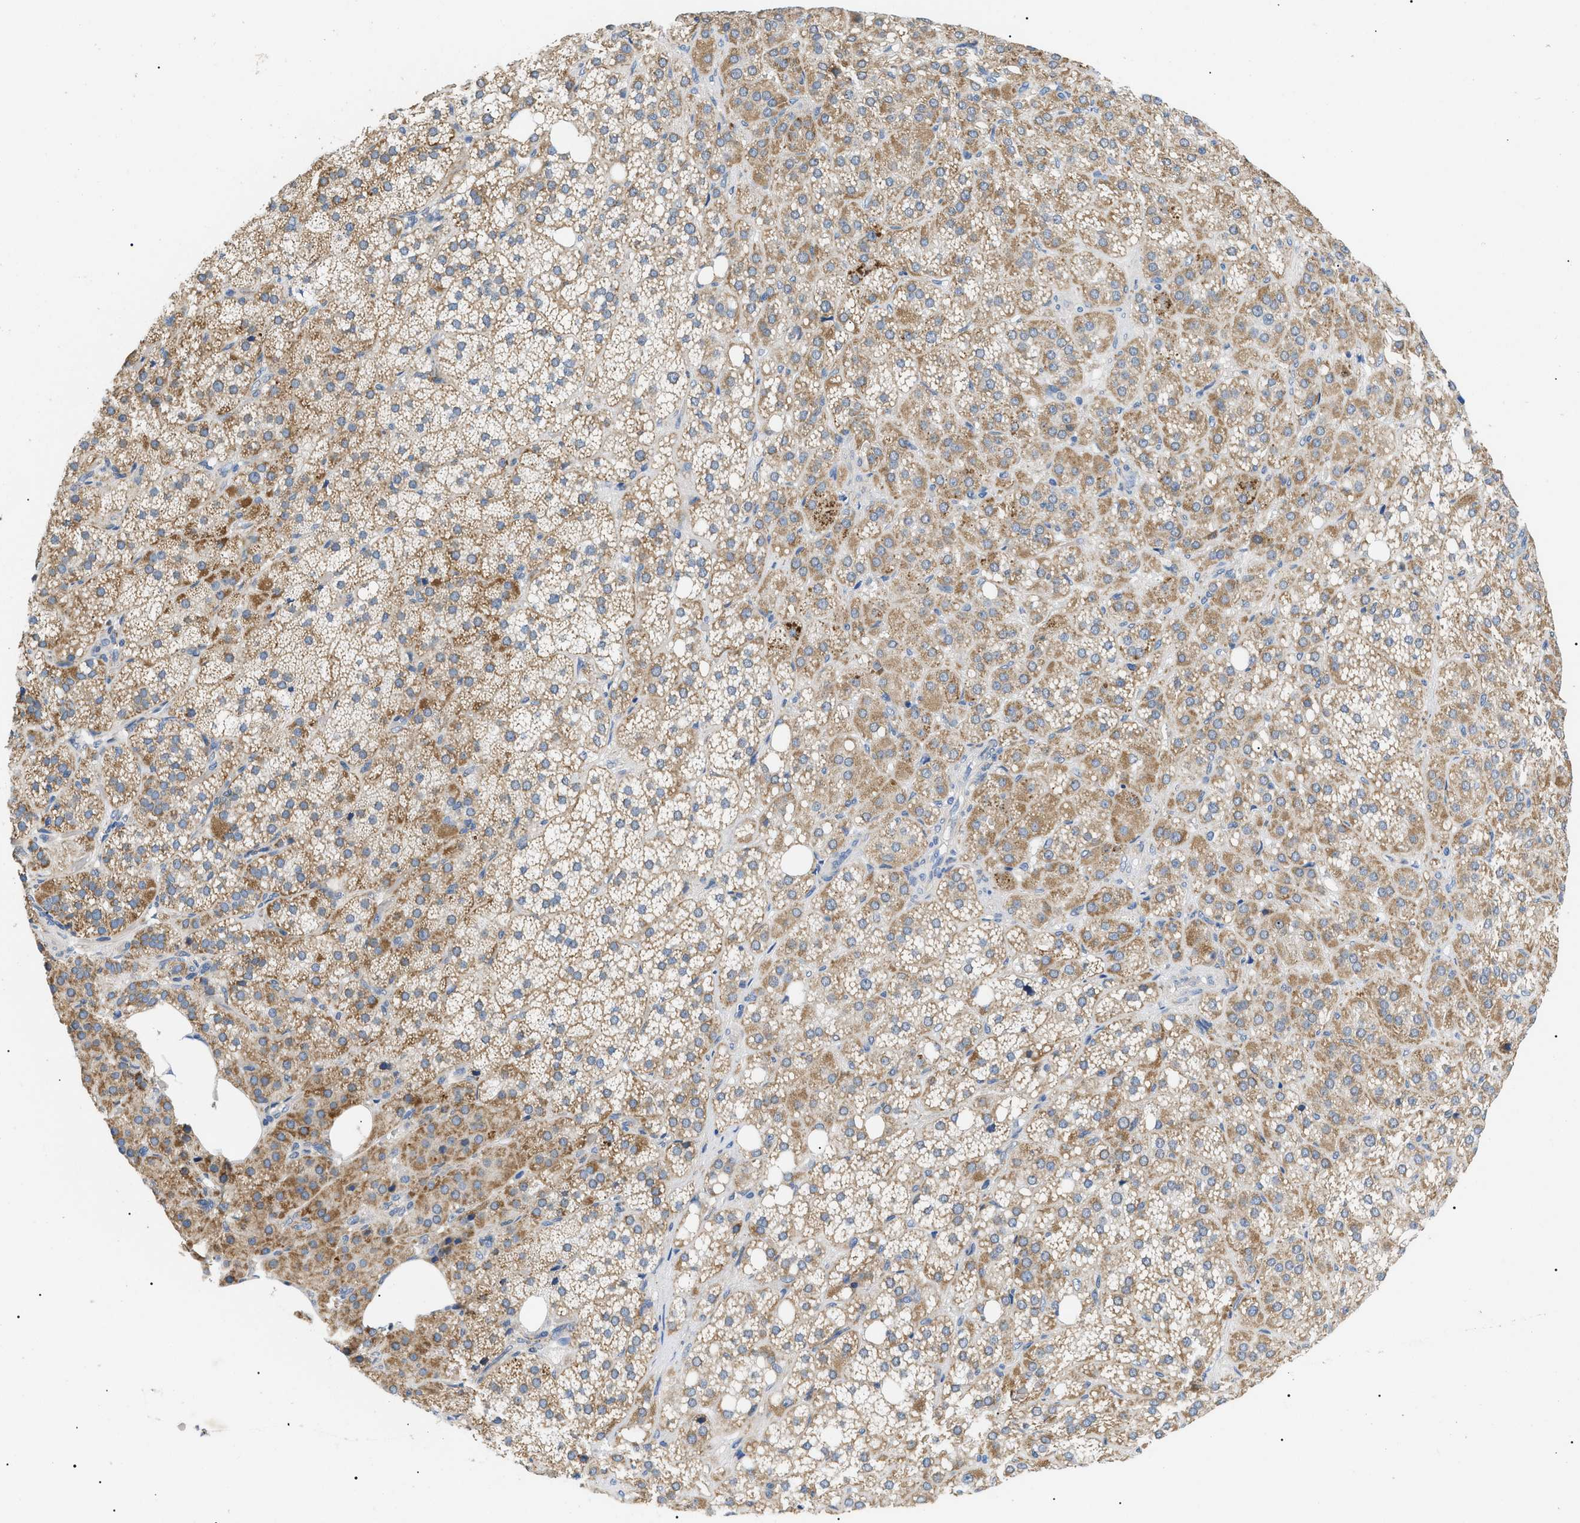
{"staining": {"intensity": "moderate", "quantity": ">75%", "location": "cytoplasmic/membranous"}, "tissue": "adrenal gland", "cell_type": "Glandular cells", "image_type": "normal", "snomed": [{"axis": "morphology", "description": "Normal tissue, NOS"}, {"axis": "topography", "description": "Adrenal gland"}], "caption": "The micrograph shows staining of benign adrenal gland, revealing moderate cytoplasmic/membranous protein staining (brown color) within glandular cells.", "gene": "TOMM6", "patient": {"sex": "female", "age": 59}}